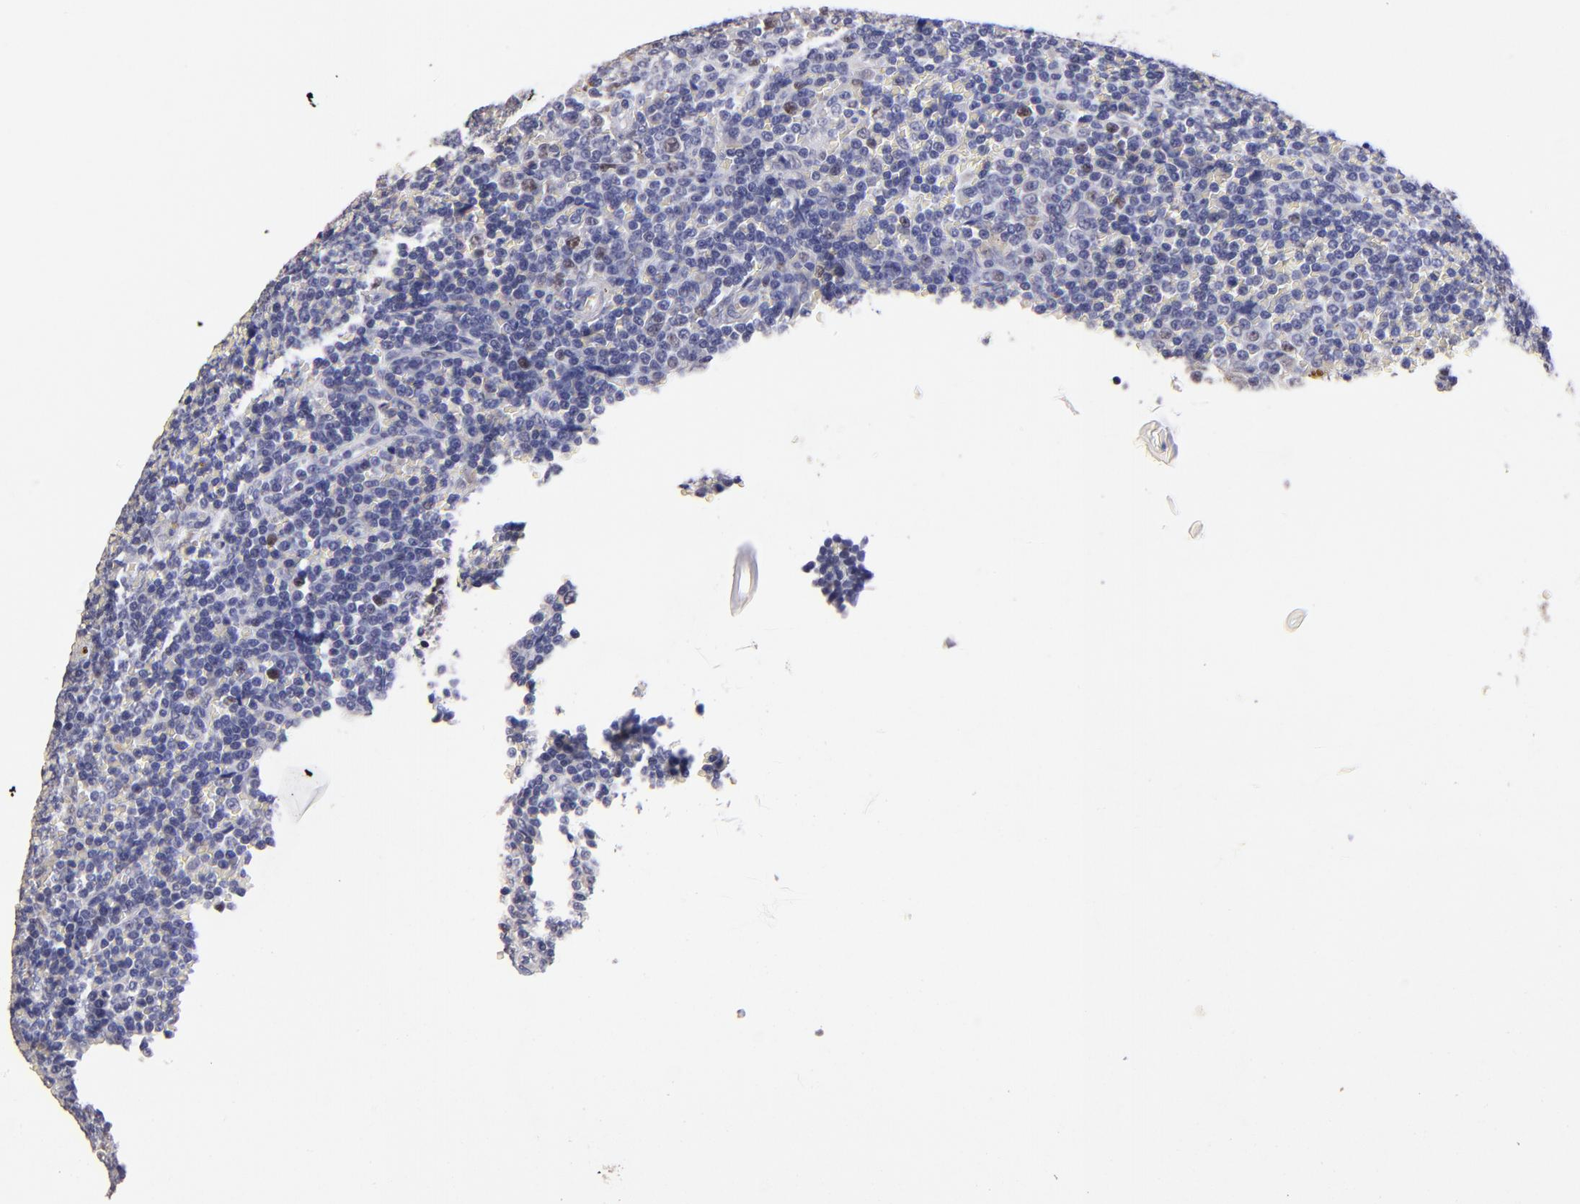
{"staining": {"intensity": "moderate", "quantity": "<25%", "location": "nuclear"}, "tissue": "lymphoma", "cell_type": "Tumor cells", "image_type": "cancer", "snomed": [{"axis": "morphology", "description": "Malignant lymphoma, non-Hodgkin's type, Low grade"}, {"axis": "topography", "description": "Spleen"}], "caption": "Immunohistochemical staining of malignant lymphoma, non-Hodgkin's type (low-grade) displays moderate nuclear protein positivity in about <25% of tumor cells.", "gene": "DNMT1", "patient": {"sex": "male", "age": 80}}